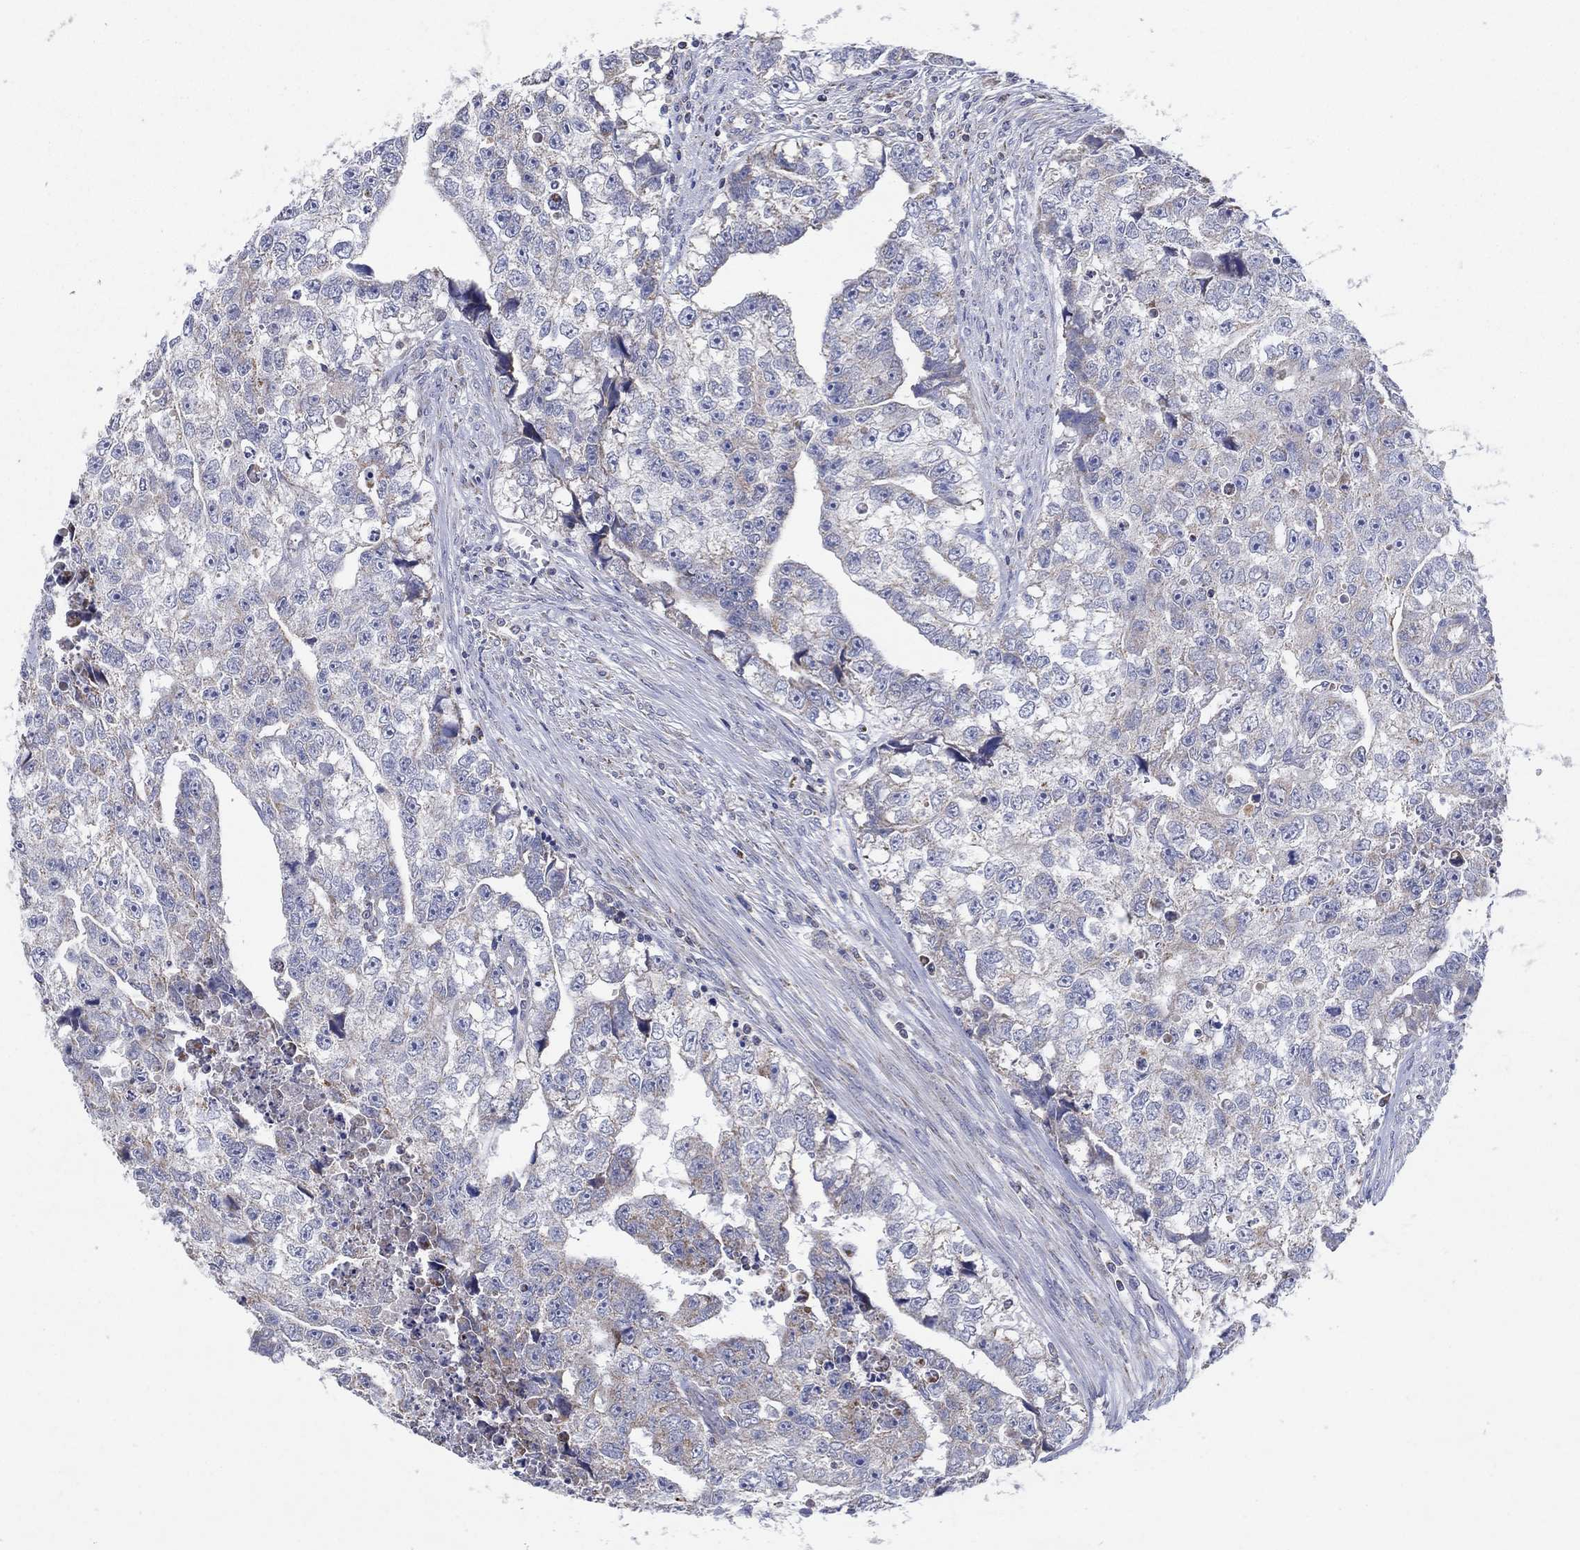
{"staining": {"intensity": "weak", "quantity": "<25%", "location": "cytoplasmic/membranous"}, "tissue": "testis cancer", "cell_type": "Tumor cells", "image_type": "cancer", "snomed": [{"axis": "morphology", "description": "Carcinoma, Embryonal, NOS"}, {"axis": "morphology", "description": "Teratoma, malignant, NOS"}, {"axis": "topography", "description": "Testis"}], "caption": "Immunohistochemistry histopathology image of human testis cancer (malignant teratoma) stained for a protein (brown), which demonstrates no expression in tumor cells. (Stains: DAB immunohistochemistry (IHC) with hematoxylin counter stain, Microscopy: brightfield microscopy at high magnification).", "gene": "C9orf85", "patient": {"sex": "male", "age": 44}}